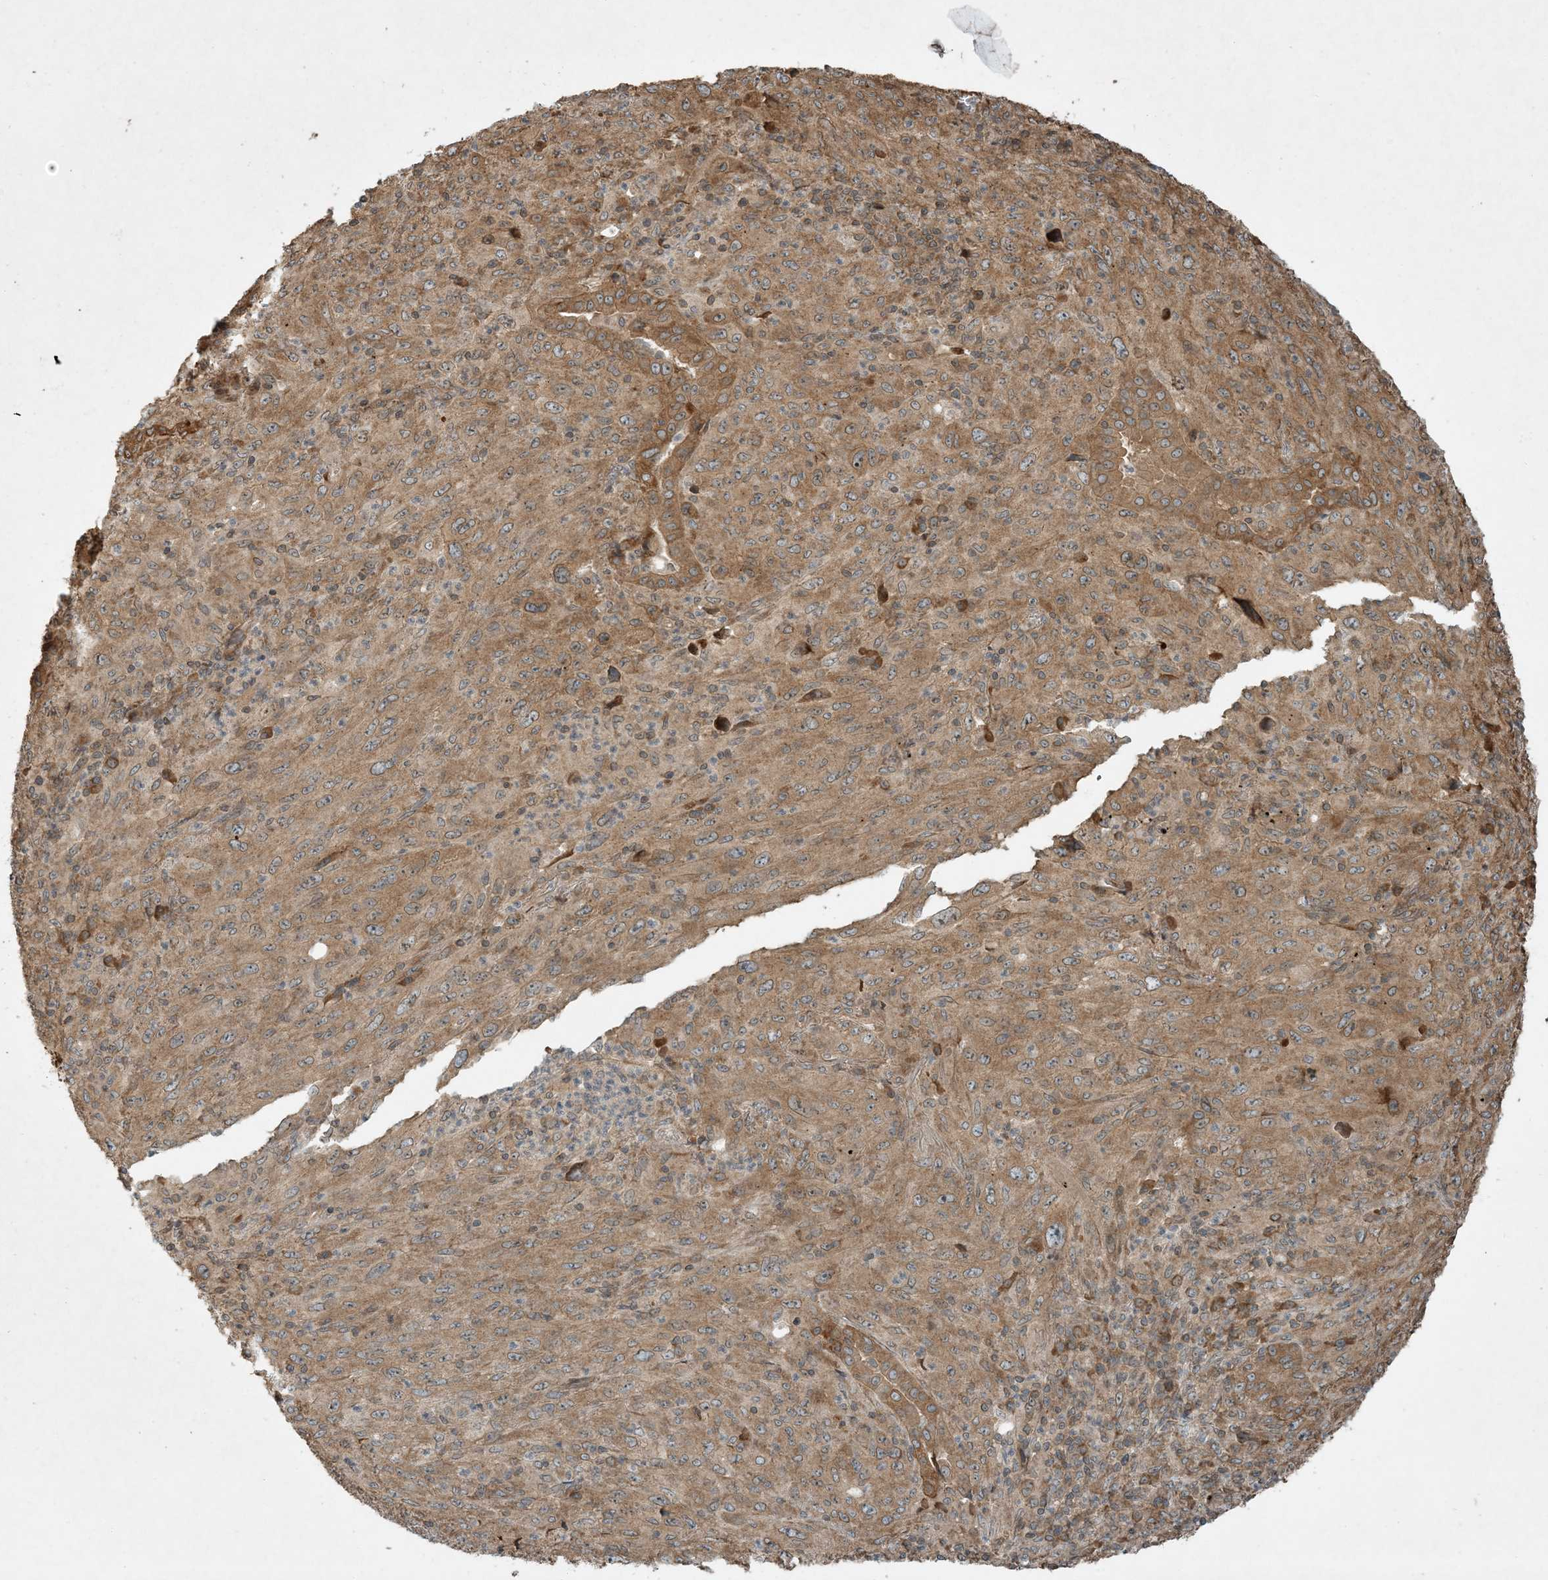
{"staining": {"intensity": "moderate", "quantity": ">75%", "location": "cytoplasmic/membranous"}, "tissue": "melanoma", "cell_type": "Tumor cells", "image_type": "cancer", "snomed": [{"axis": "morphology", "description": "Malignant melanoma, Metastatic site"}, {"axis": "topography", "description": "Skin"}], "caption": "Melanoma stained for a protein reveals moderate cytoplasmic/membranous positivity in tumor cells.", "gene": "COMMD8", "patient": {"sex": "female", "age": 56}}